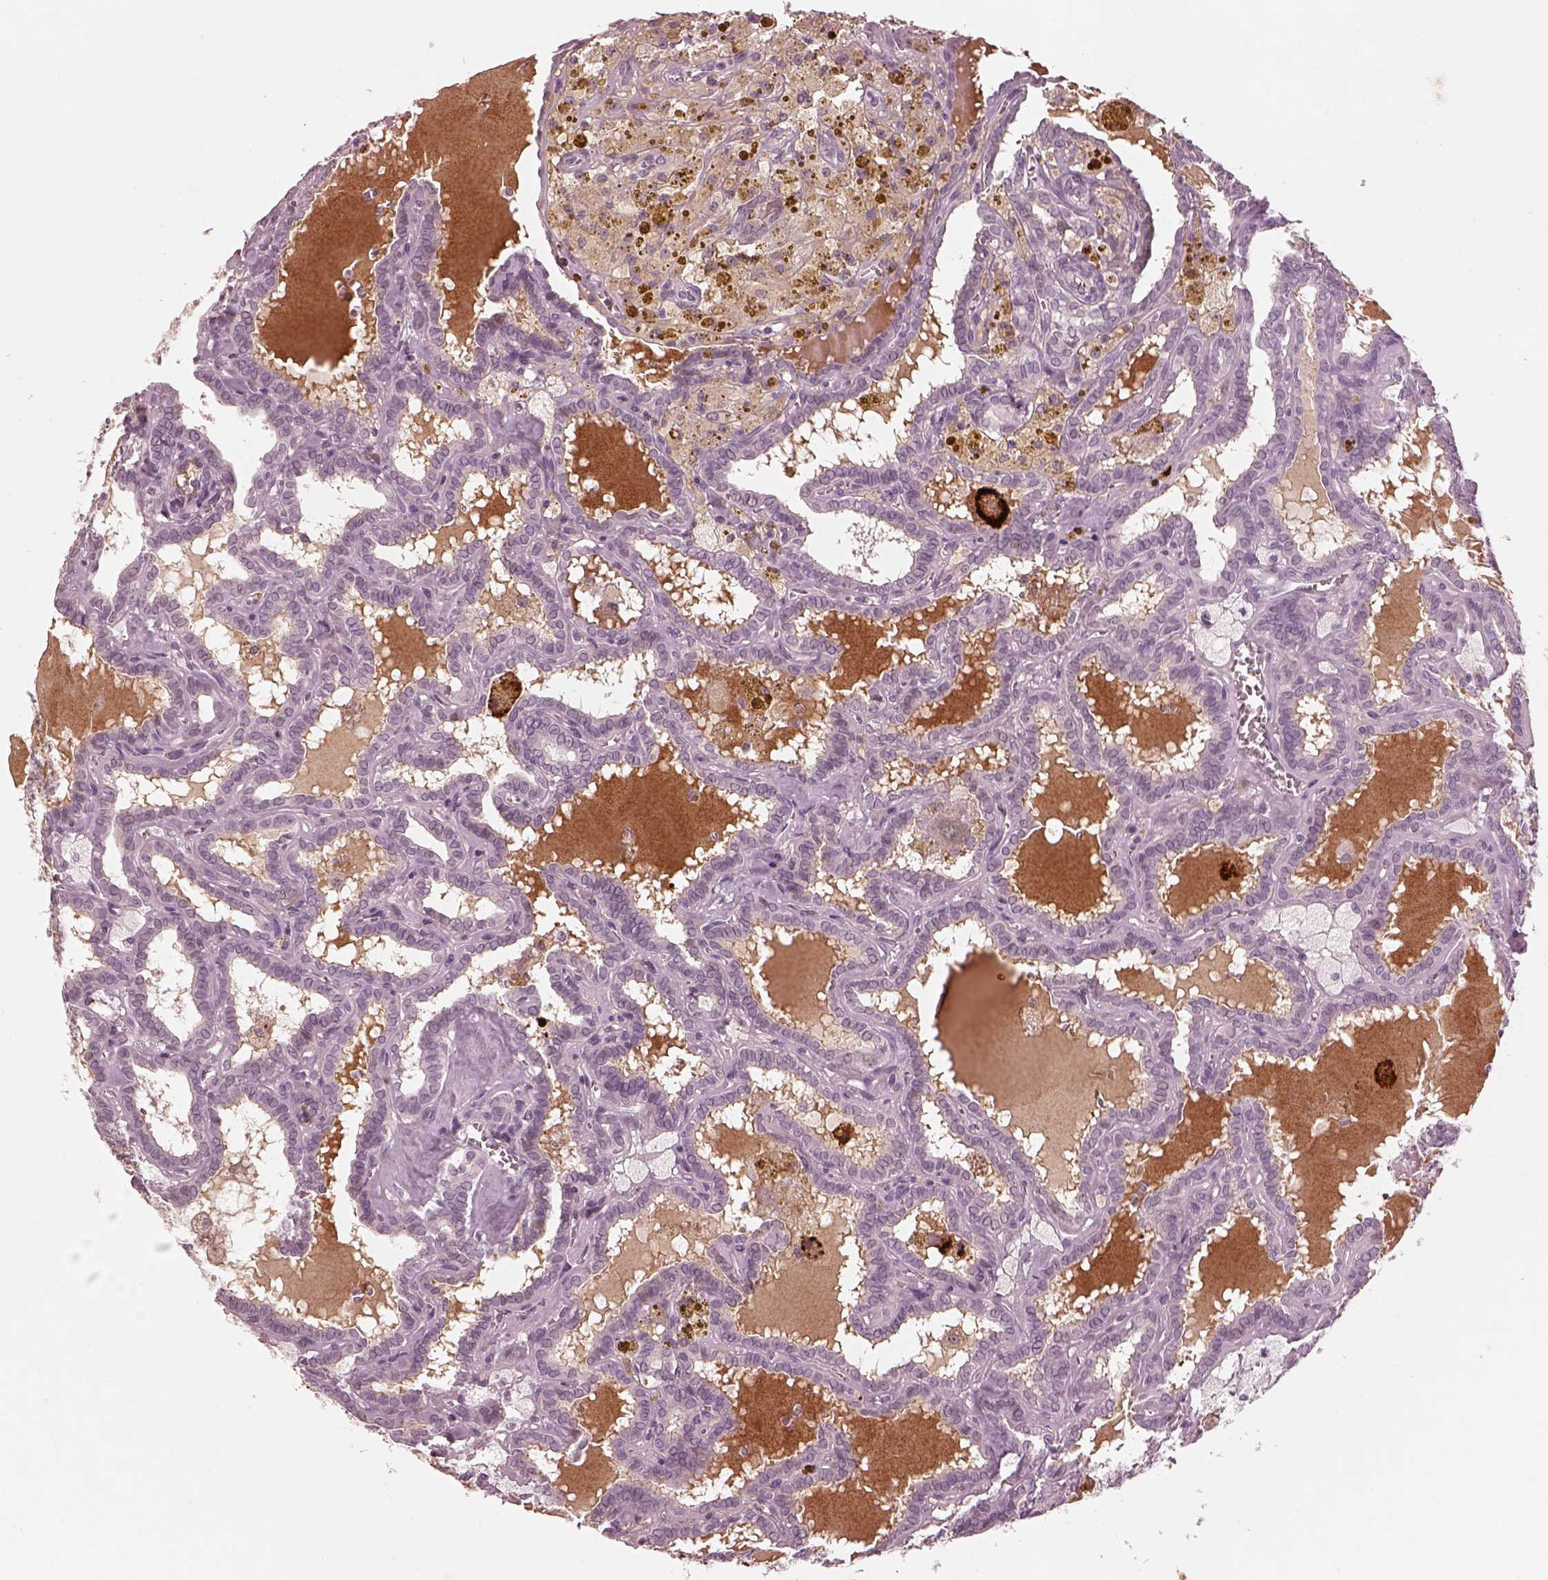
{"staining": {"intensity": "negative", "quantity": "none", "location": "none"}, "tissue": "thyroid cancer", "cell_type": "Tumor cells", "image_type": "cancer", "snomed": [{"axis": "morphology", "description": "Papillary adenocarcinoma, NOS"}, {"axis": "topography", "description": "Thyroid gland"}], "caption": "The image exhibits no significant positivity in tumor cells of thyroid cancer (papillary adenocarcinoma).", "gene": "KCNA2", "patient": {"sex": "female", "age": 39}}